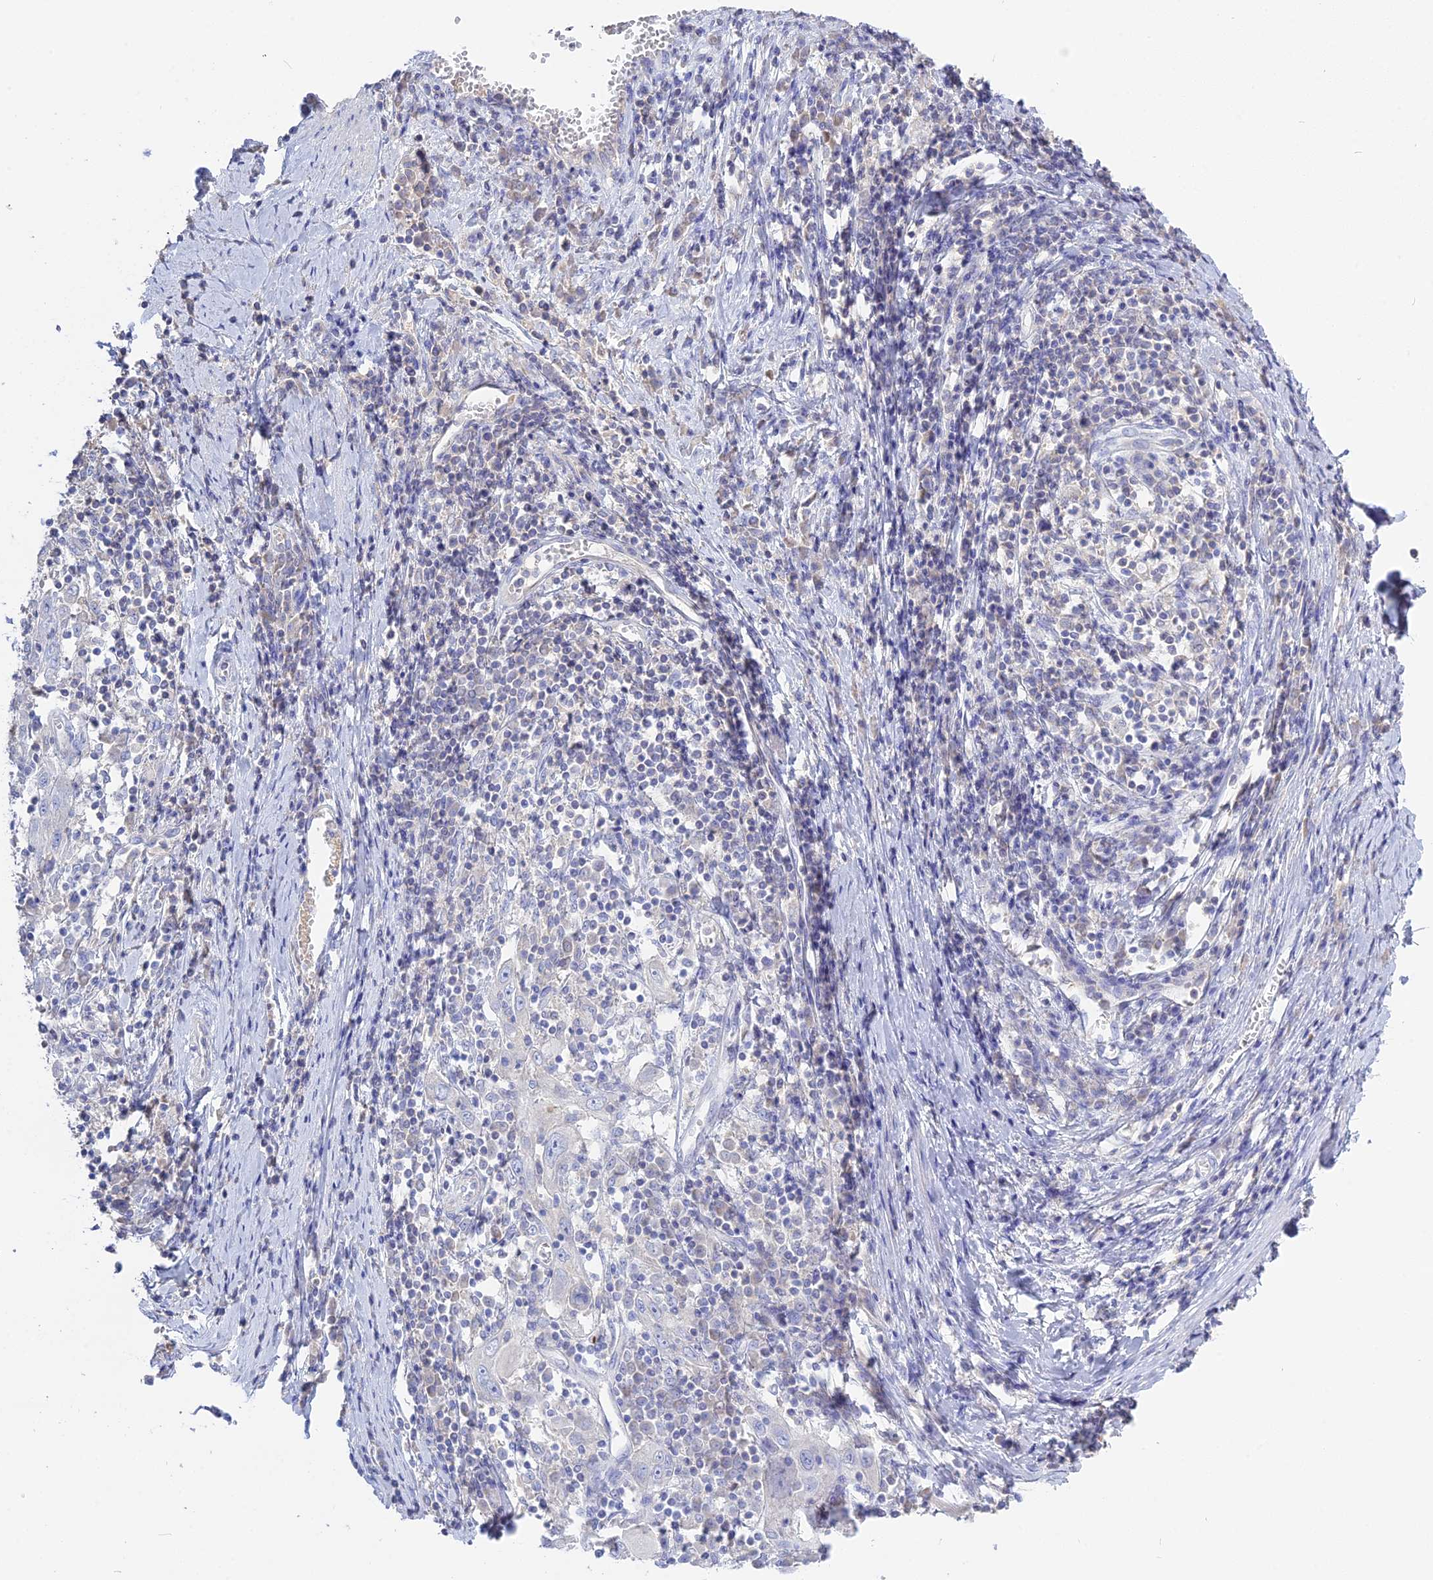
{"staining": {"intensity": "negative", "quantity": "none", "location": "none"}, "tissue": "cervical cancer", "cell_type": "Tumor cells", "image_type": "cancer", "snomed": [{"axis": "morphology", "description": "Squamous cell carcinoma, NOS"}, {"axis": "topography", "description": "Cervix"}], "caption": "Photomicrograph shows no significant protein positivity in tumor cells of squamous cell carcinoma (cervical).", "gene": "ADGRA1", "patient": {"sex": "female", "age": 46}}